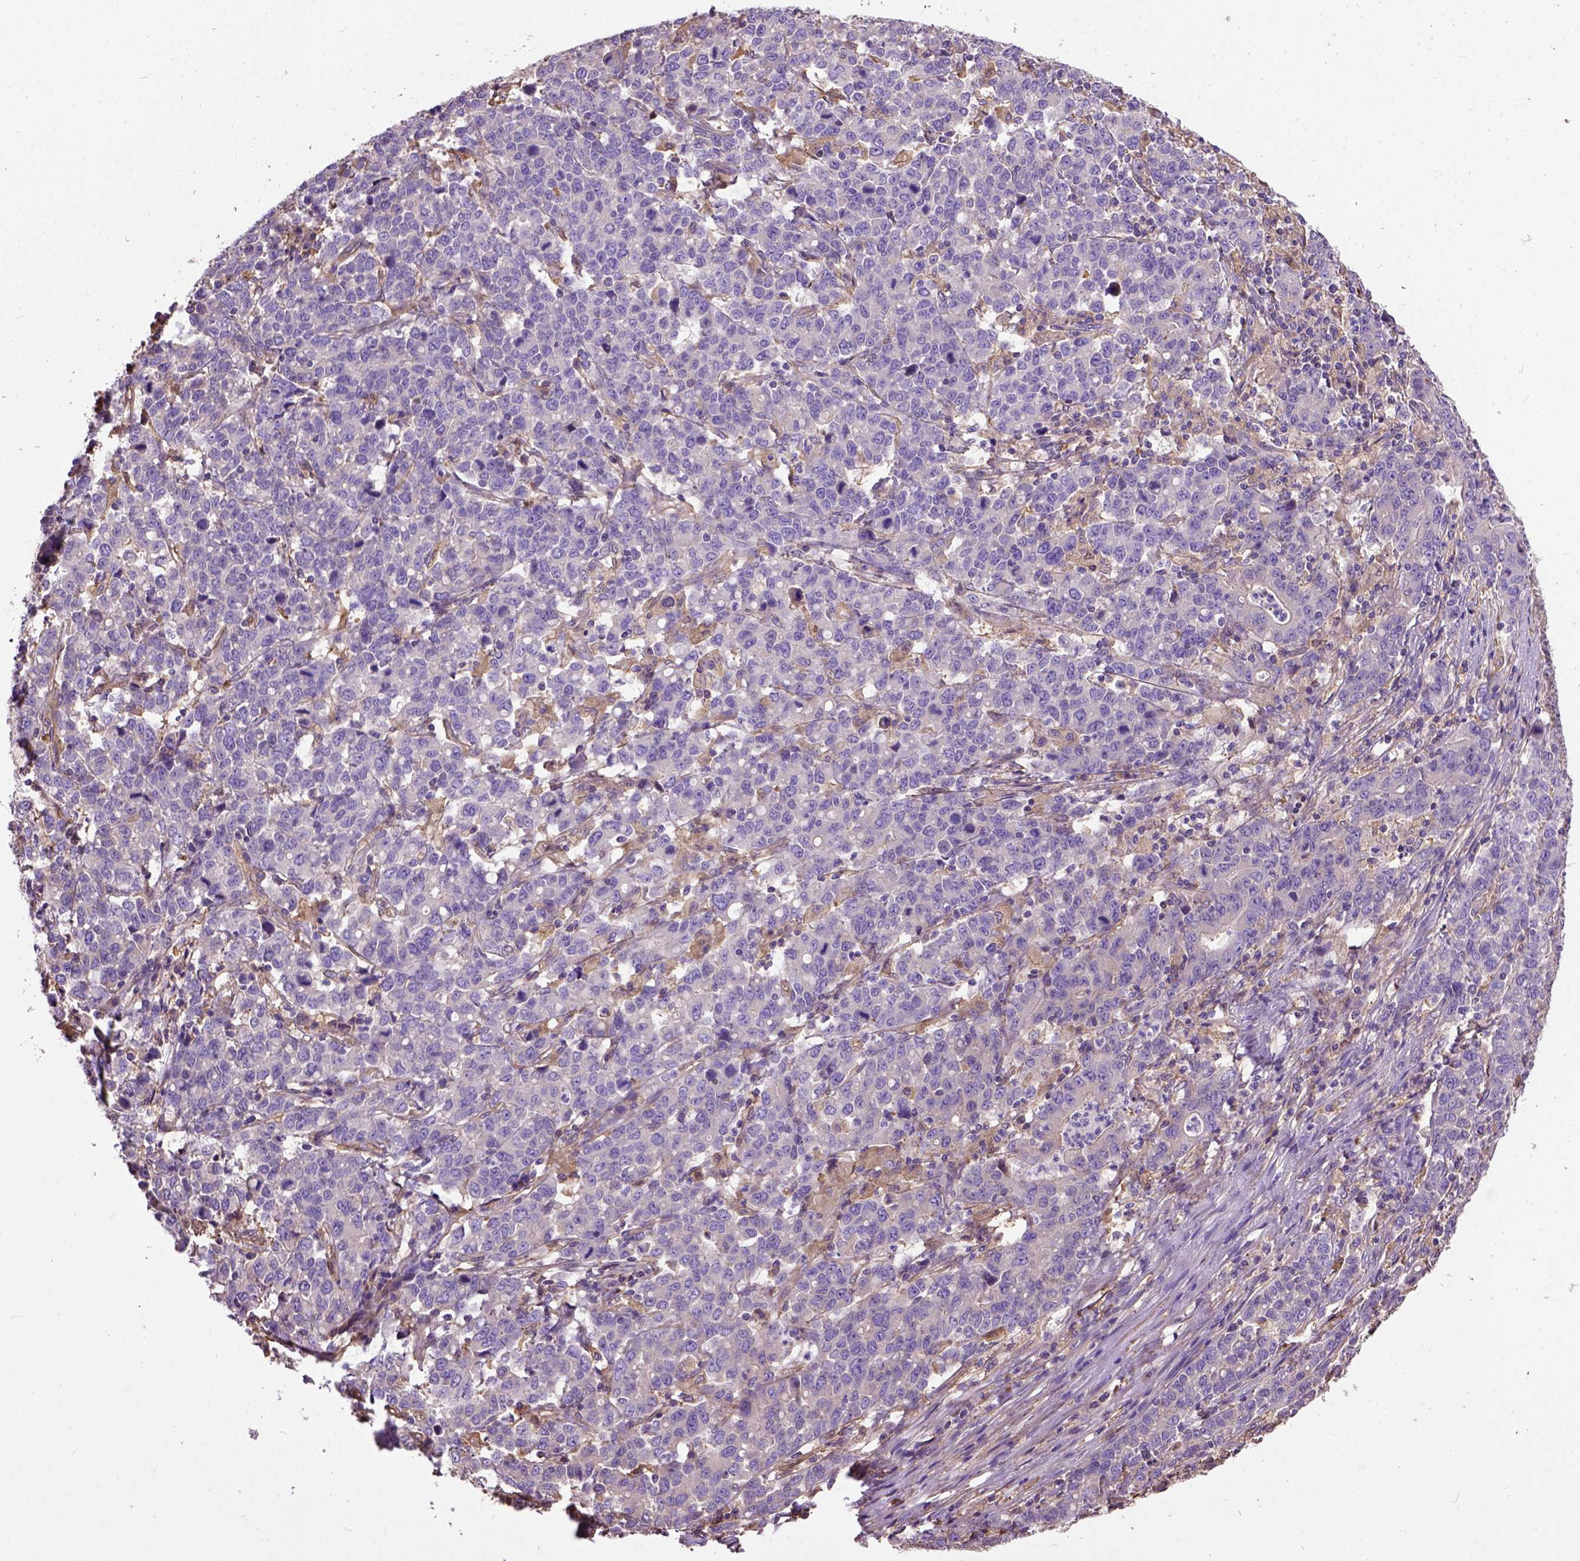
{"staining": {"intensity": "negative", "quantity": "none", "location": "none"}, "tissue": "stomach cancer", "cell_type": "Tumor cells", "image_type": "cancer", "snomed": [{"axis": "morphology", "description": "Adenocarcinoma, NOS"}, {"axis": "topography", "description": "Stomach, upper"}], "caption": "Tumor cells show no significant protein expression in stomach adenocarcinoma.", "gene": "SEMA4F", "patient": {"sex": "male", "age": 69}}